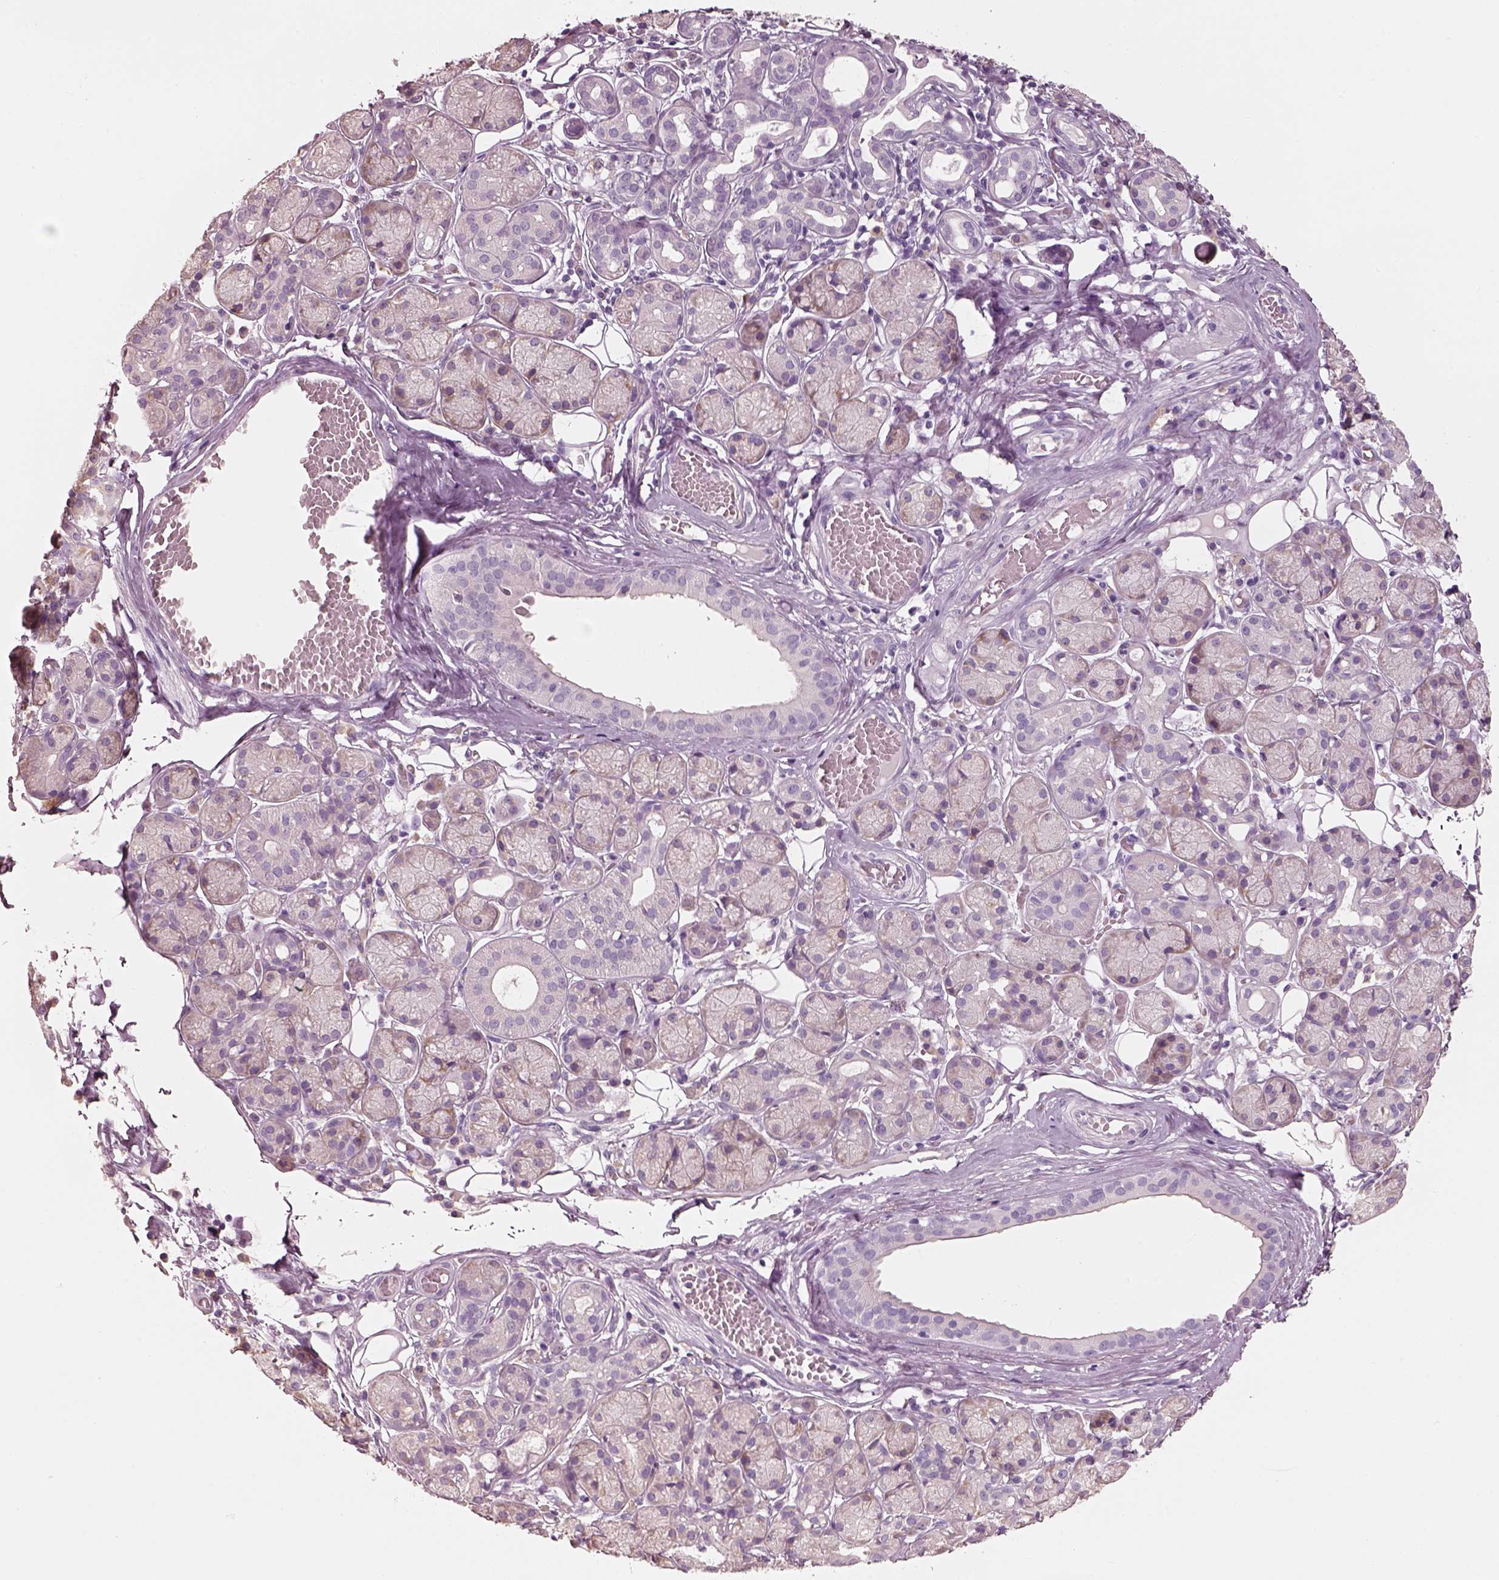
{"staining": {"intensity": "negative", "quantity": "none", "location": "none"}, "tissue": "salivary gland", "cell_type": "Glandular cells", "image_type": "normal", "snomed": [{"axis": "morphology", "description": "Normal tissue, NOS"}, {"axis": "topography", "description": "Salivary gland"}, {"axis": "topography", "description": "Peripheral nerve tissue"}], "caption": "Micrograph shows no significant protein positivity in glandular cells of normal salivary gland. (Immunohistochemistry, brightfield microscopy, high magnification).", "gene": "PNOC", "patient": {"sex": "male", "age": 71}}